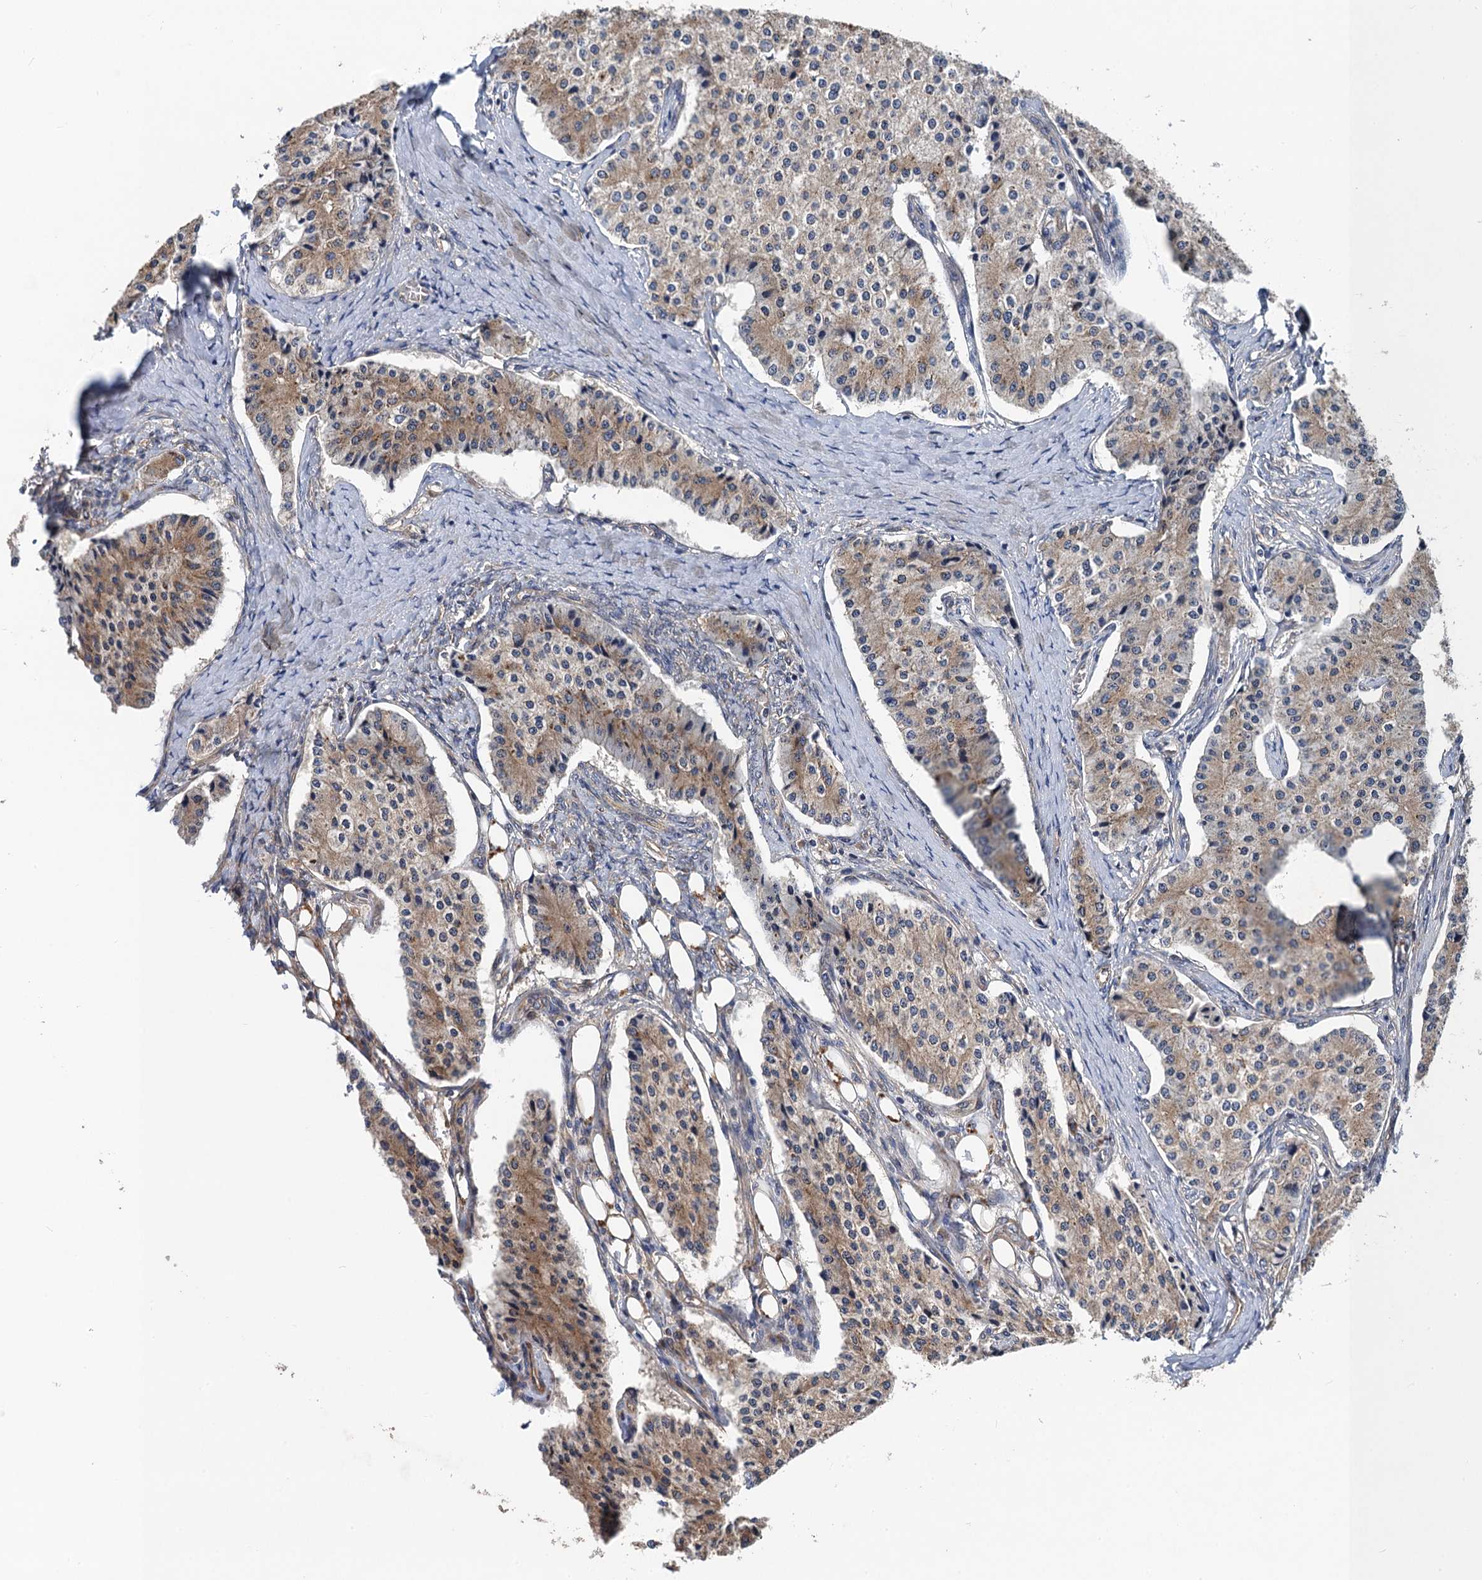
{"staining": {"intensity": "weak", "quantity": "25%-75%", "location": "cytoplasmic/membranous"}, "tissue": "carcinoid", "cell_type": "Tumor cells", "image_type": "cancer", "snomed": [{"axis": "morphology", "description": "Carcinoid, malignant, NOS"}, {"axis": "topography", "description": "Colon"}], "caption": "This is a micrograph of immunohistochemistry (IHC) staining of carcinoid, which shows weak positivity in the cytoplasmic/membranous of tumor cells.", "gene": "PJA2", "patient": {"sex": "female", "age": 52}}